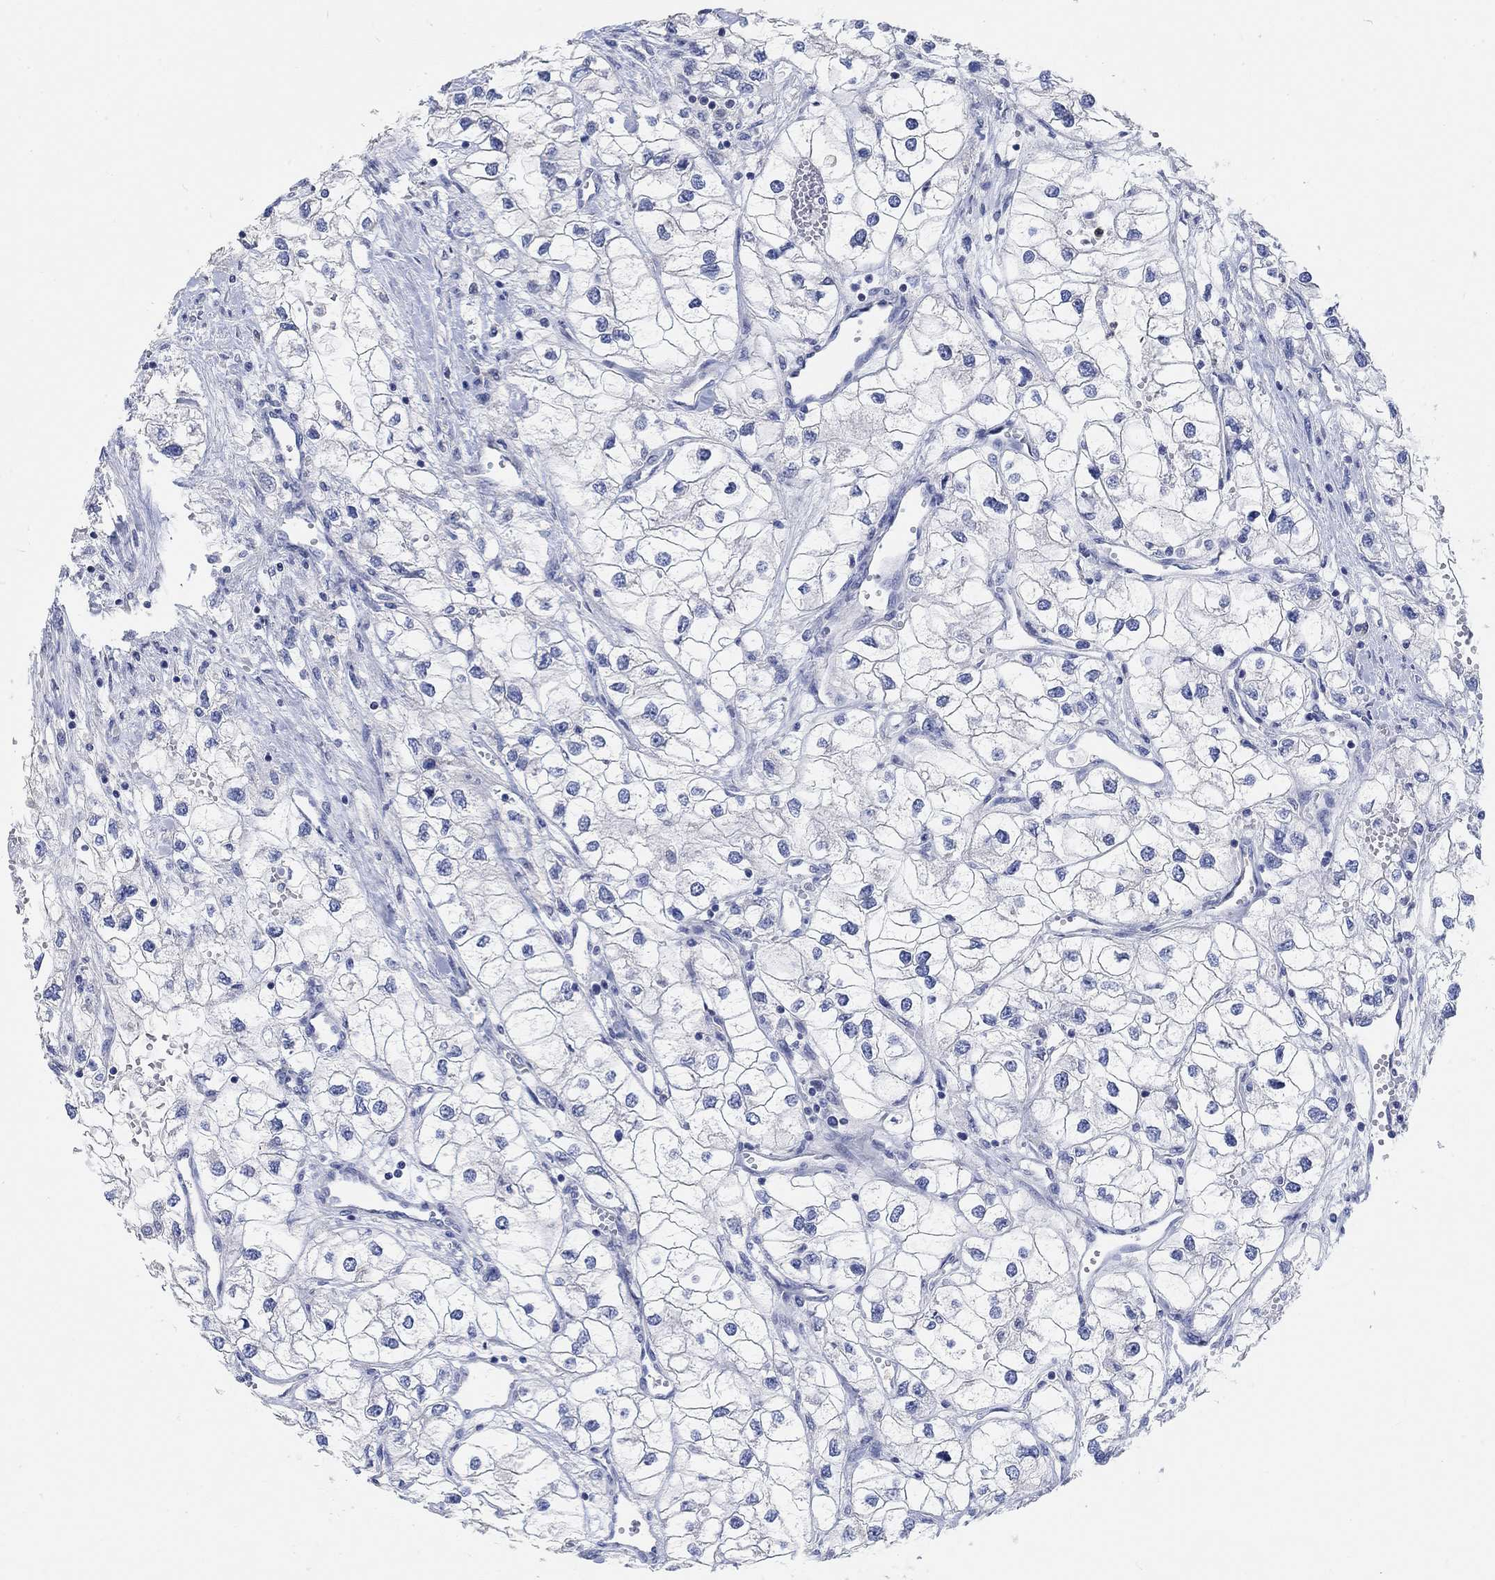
{"staining": {"intensity": "negative", "quantity": "none", "location": "none"}, "tissue": "renal cancer", "cell_type": "Tumor cells", "image_type": "cancer", "snomed": [{"axis": "morphology", "description": "Adenocarcinoma, NOS"}, {"axis": "topography", "description": "Kidney"}], "caption": "Micrograph shows no protein staining in tumor cells of renal cancer (adenocarcinoma) tissue.", "gene": "NLRP14", "patient": {"sex": "male", "age": 59}}